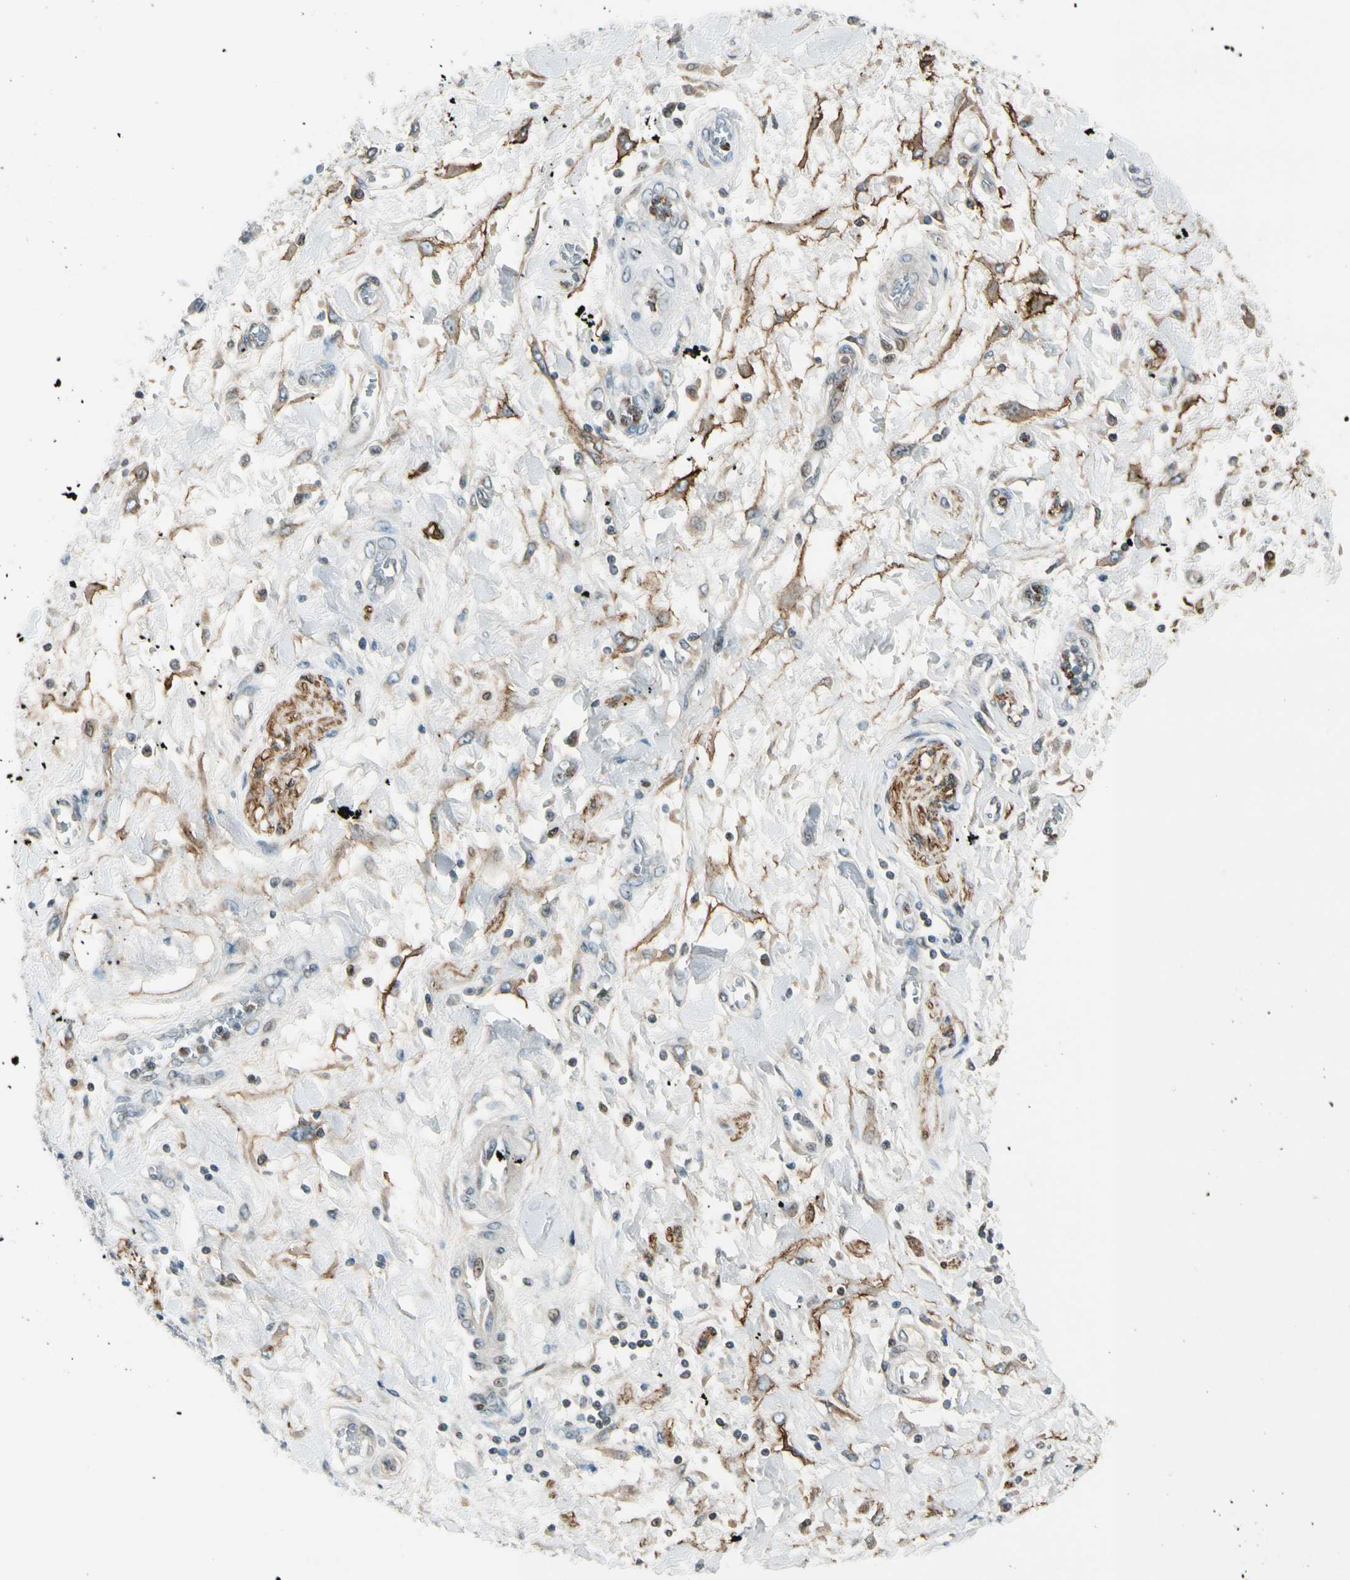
{"staining": {"intensity": "negative", "quantity": "none", "location": "none"}, "tissue": "pancreatic cancer", "cell_type": "Tumor cells", "image_type": "cancer", "snomed": [{"axis": "morphology", "description": "Adenocarcinoma, NOS"}, {"axis": "topography", "description": "Pancreas"}], "caption": "A high-resolution image shows immunohistochemistry staining of adenocarcinoma (pancreatic), which demonstrates no significant positivity in tumor cells.", "gene": "PDPN", "patient": {"sex": "female", "age": 70}}